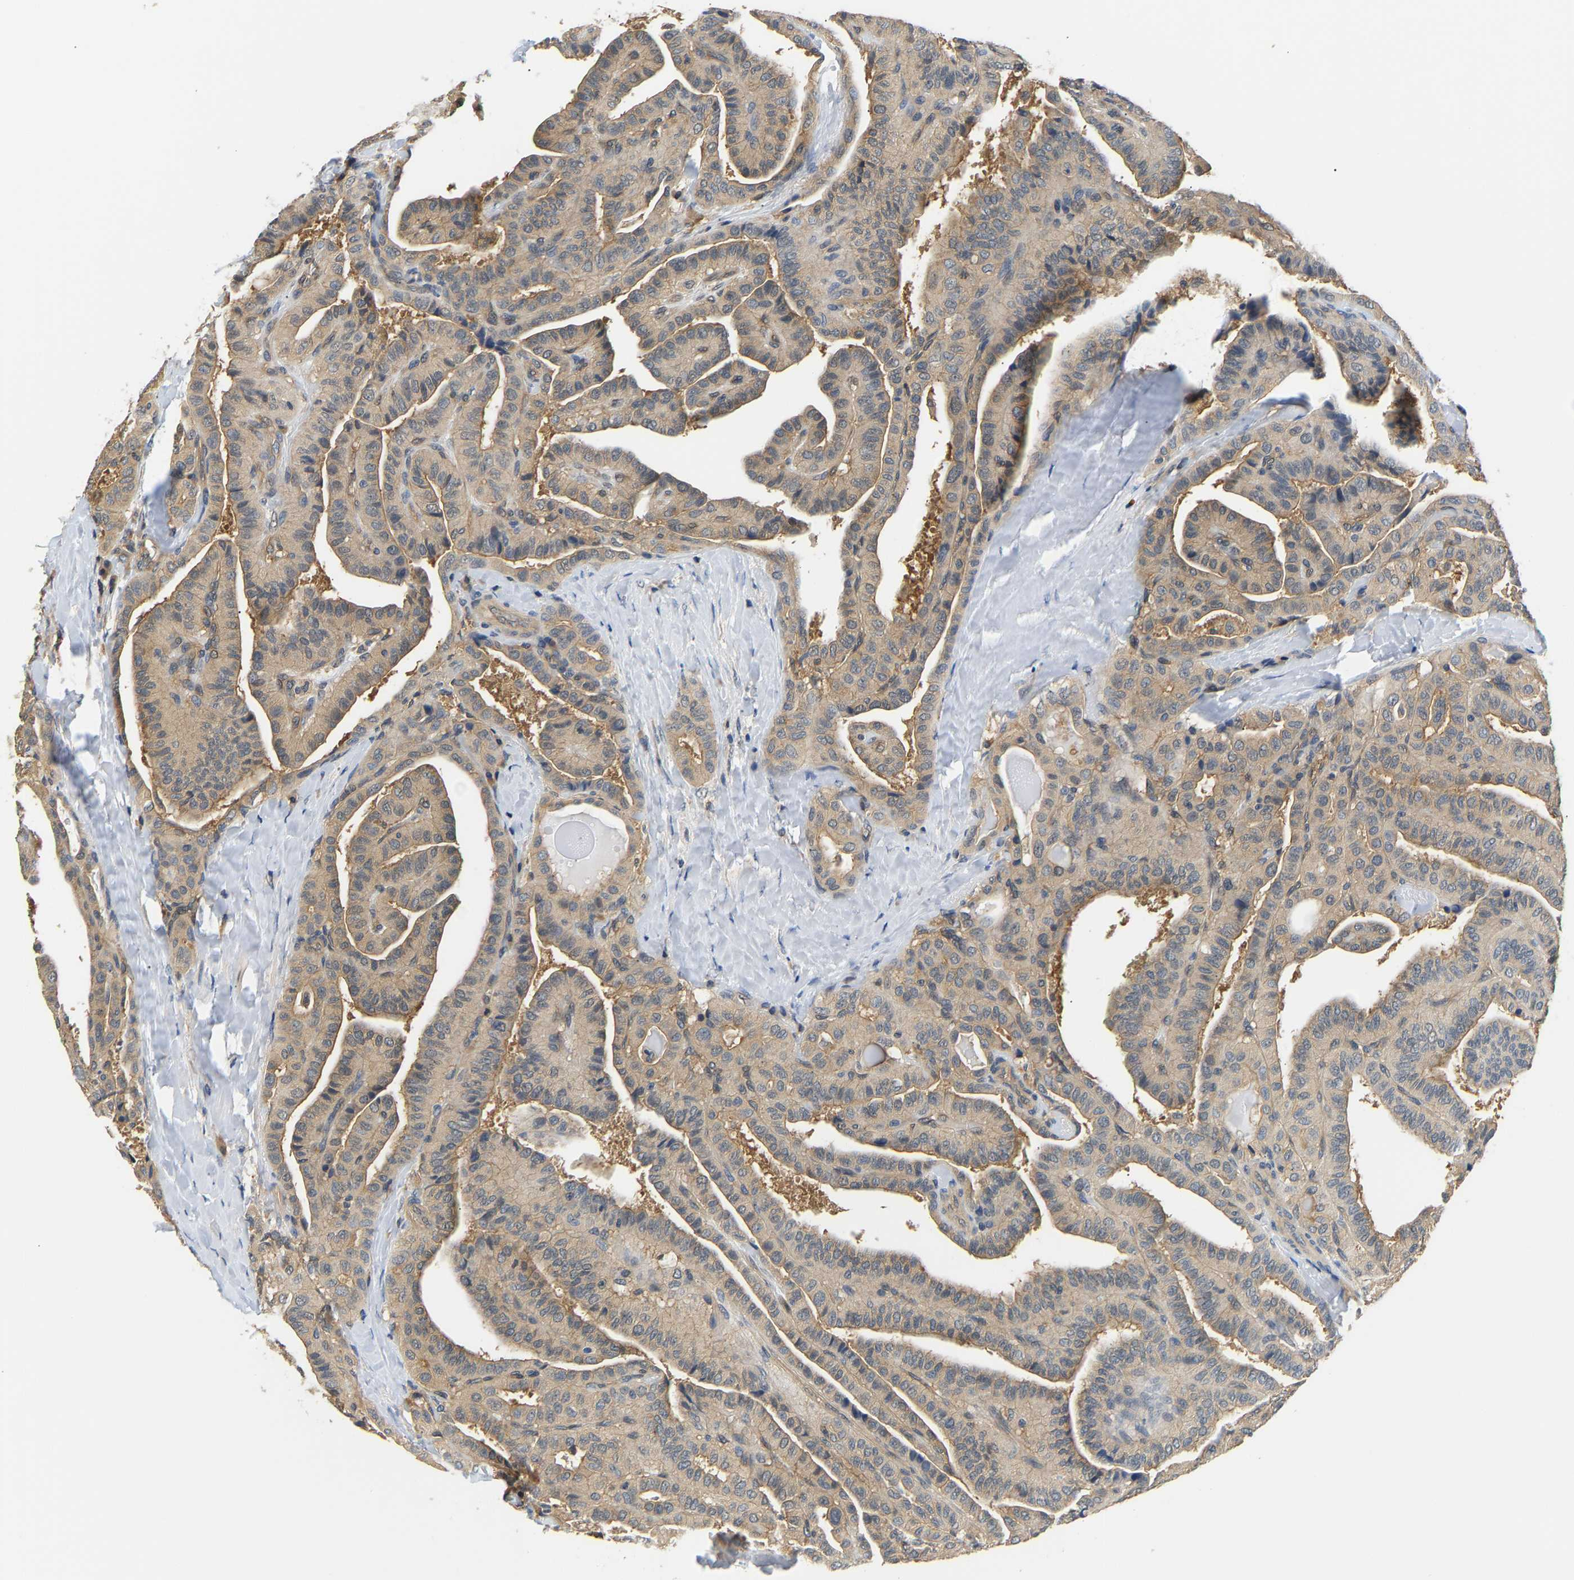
{"staining": {"intensity": "moderate", "quantity": ">75%", "location": "cytoplasmic/membranous"}, "tissue": "thyroid cancer", "cell_type": "Tumor cells", "image_type": "cancer", "snomed": [{"axis": "morphology", "description": "Papillary adenocarcinoma, NOS"}, {"axis": "topography", "description": "Thyroid gland"}], "caption": "Immunohistochemical staining of human thyroid papillary adenocarcinoma shows medium levels of moderate cytoplasmic/membranous protein staining in about >75% of tumor cells.", "gene": "ARHGEF12", "patient": {"sex": "male", "age": 77}}